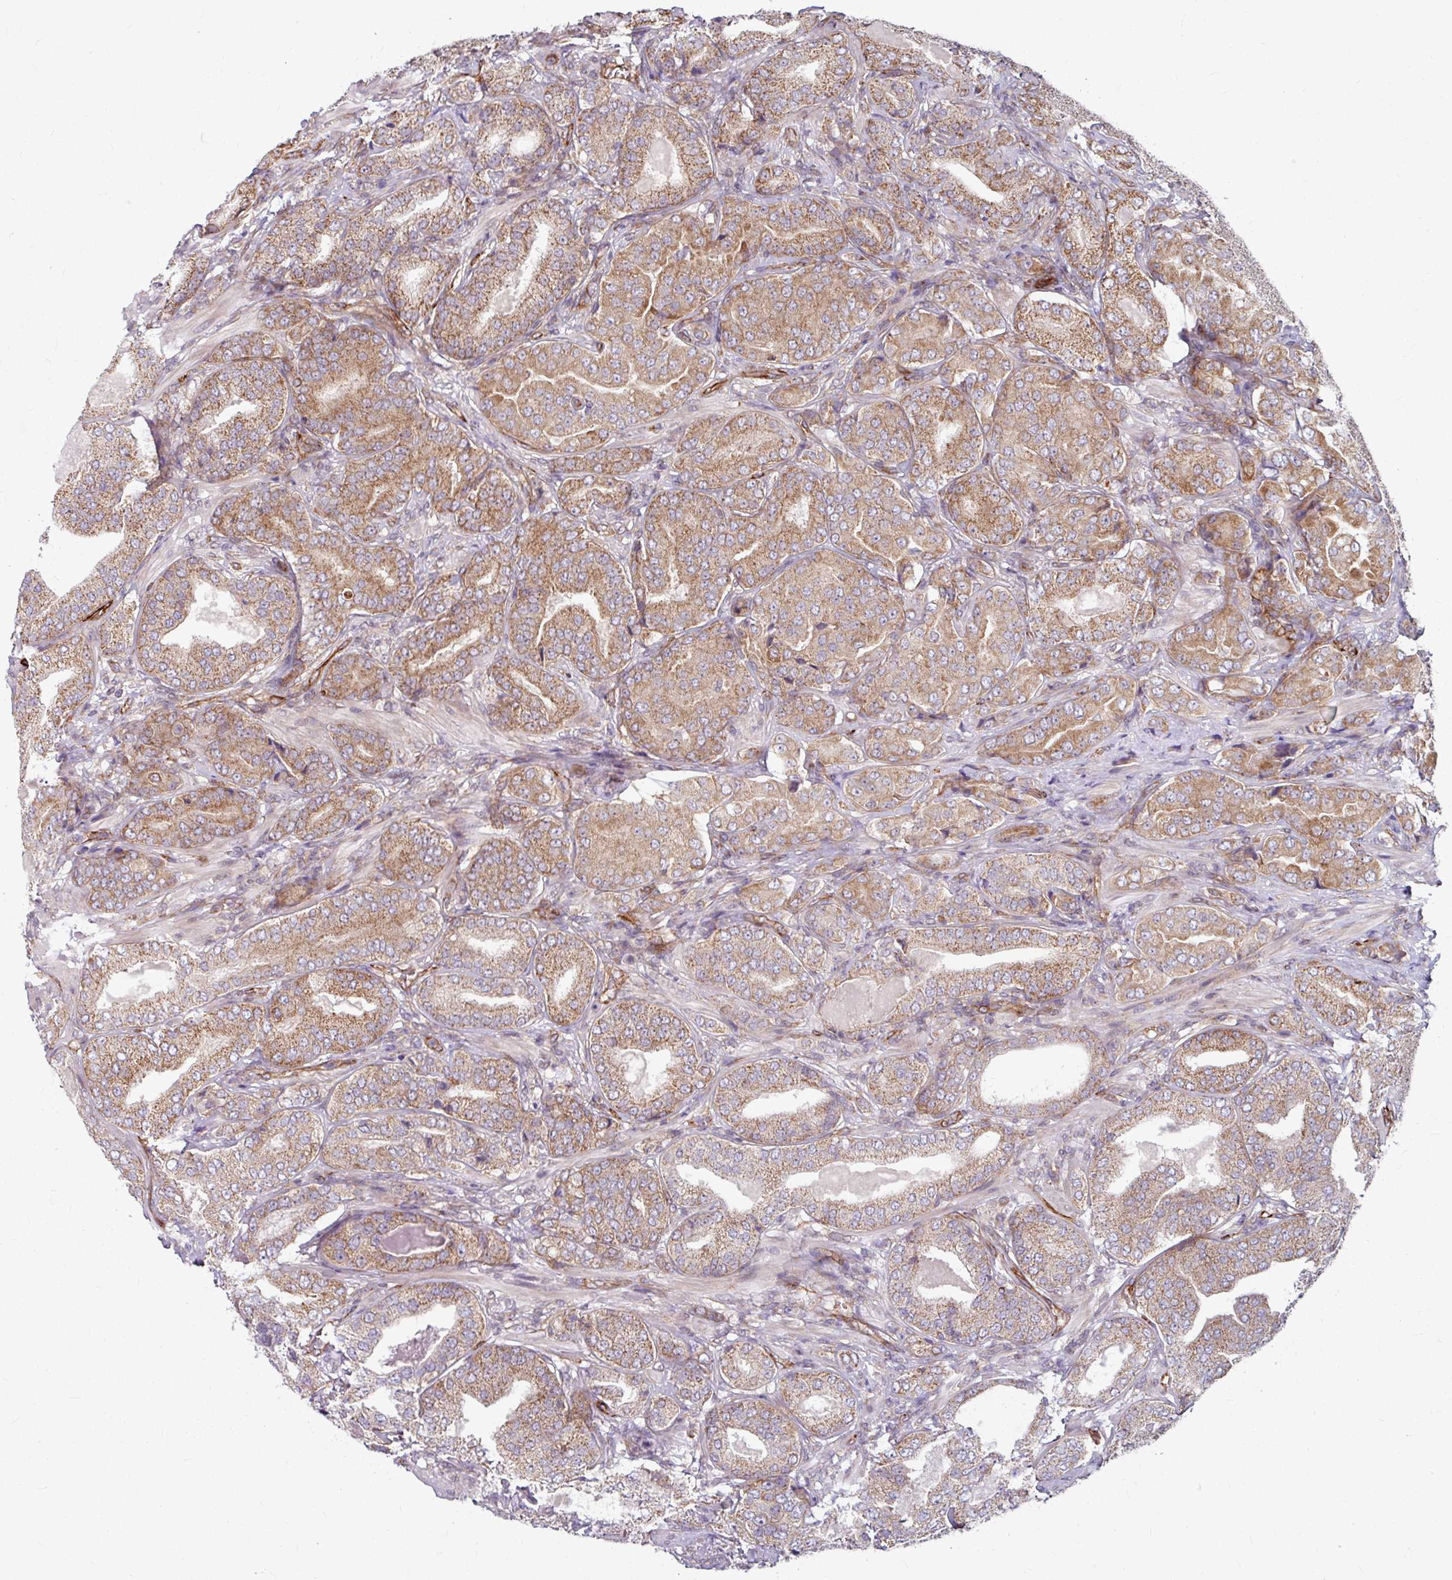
{"staining": {"intensity": "moderate", "quantity": ">75%", "location": "cytoplasmic/membranous"}, "tissue": "prostate cancer", "cell_type": "Tumor cells", "image_type": "cancer", "snomed": [{"axis": "morphology", "description": "Adenocarcinoma, High grade"}, {"axis": "topography", "description": "Prostate"}], "caption": "About >75% of tumor cells in prostate cancer show moderate cytoplasmic/membranous protein positivity as visualized by brown immunohistochemical staining.", "gene": "DAAM2", "patient": {"sex": "male", "age": 63}}